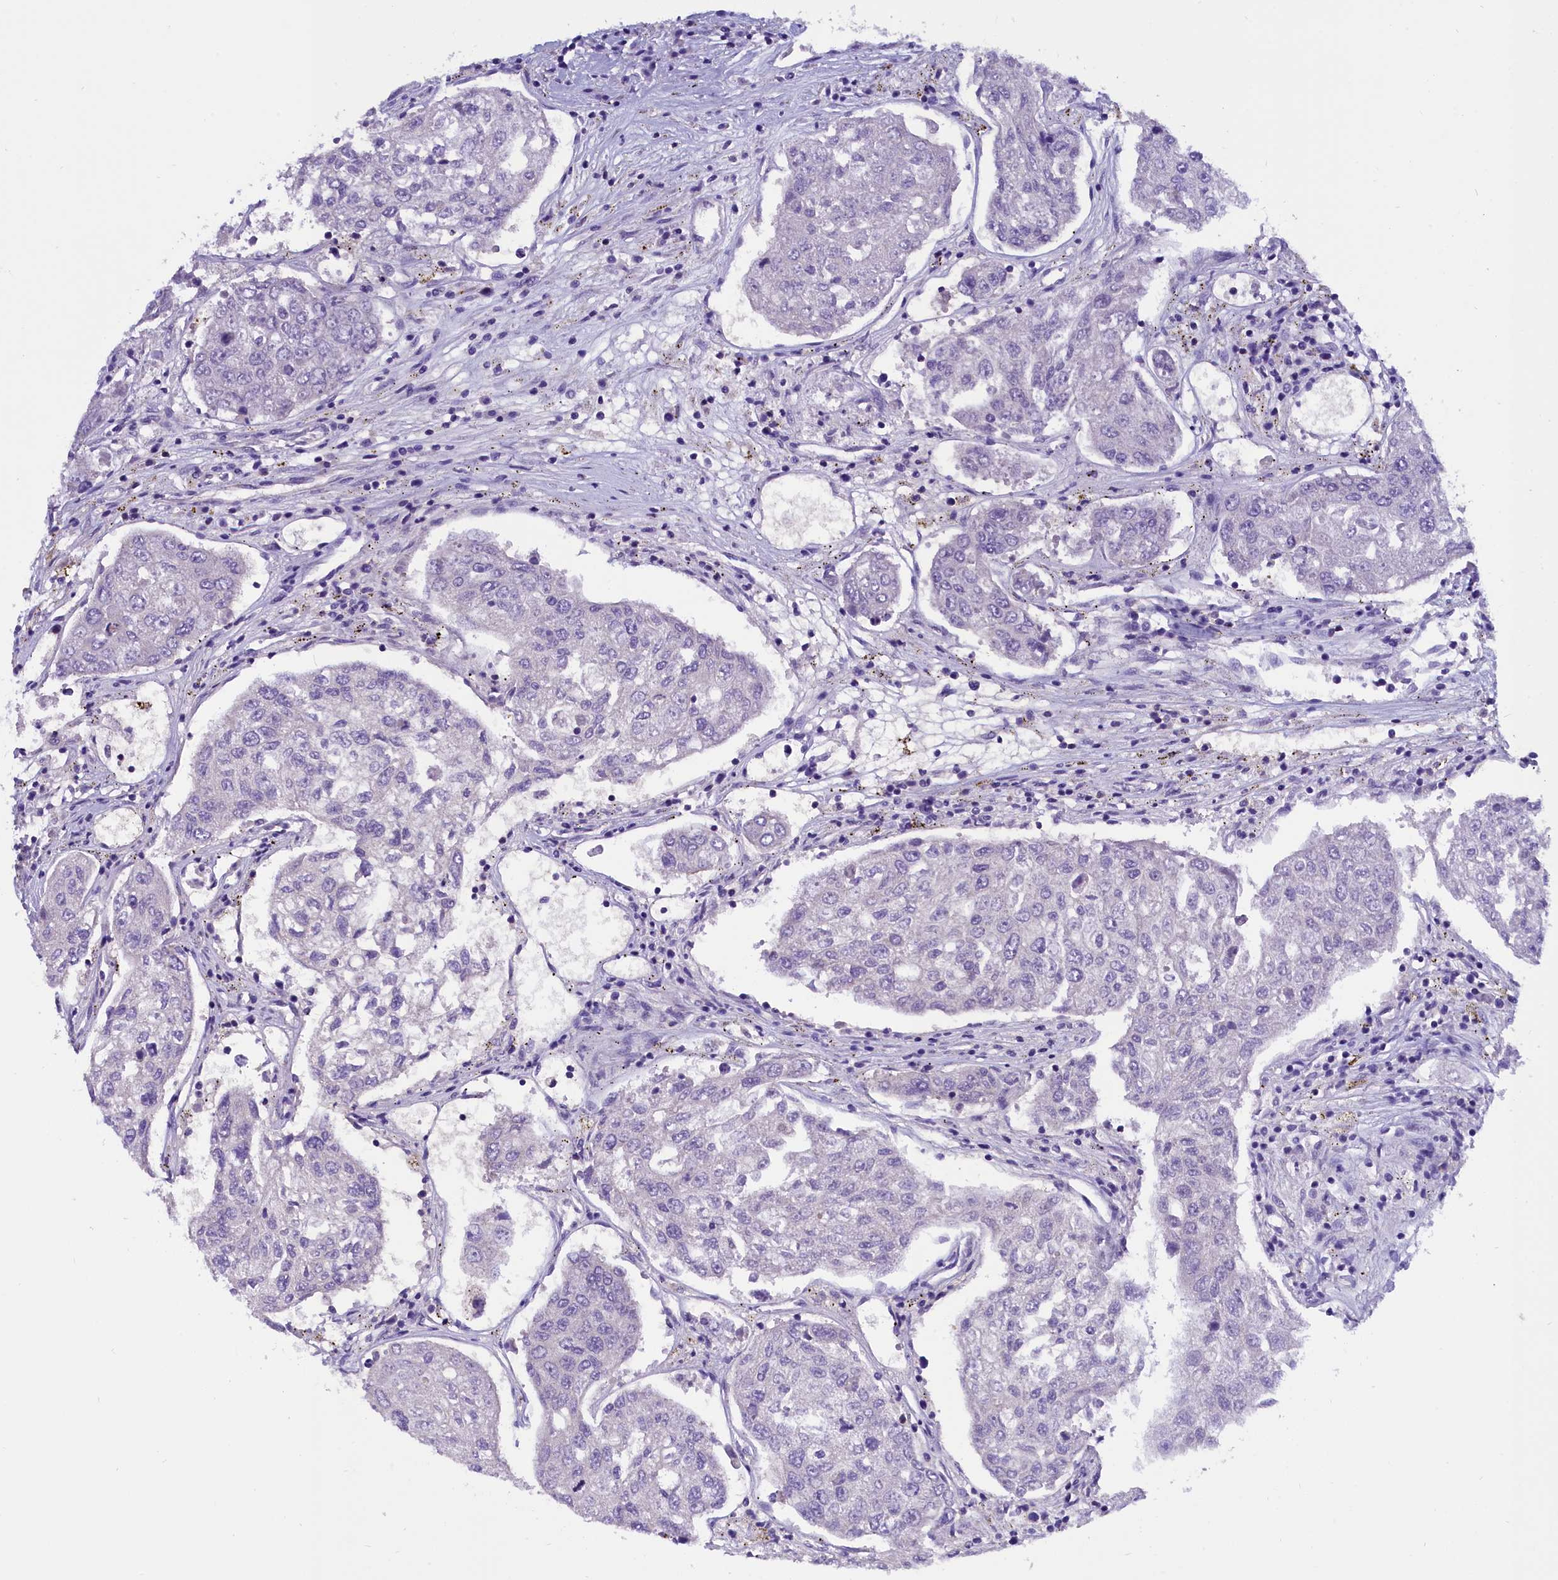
{"staining": {"intensity": "negative", "quantity": "none", "location": "none"}, "tissue": "urothelial cancer", "cell_type": "Tumor cells", "image_type": "cancer", "snomed": [{"axis": "morphology", "description": "Urothelial carcinoma, High grade"}, {"axis": "topography", "description": "Lymph node"}, {"axis": "topography", "description": "Urinary bladder"}], "caption": "There is no significant positivity in tumor cells of high-grade urothelial carcinoma.", "gene": "ABAT", "patient": {"sex": "male", "age": 51}}